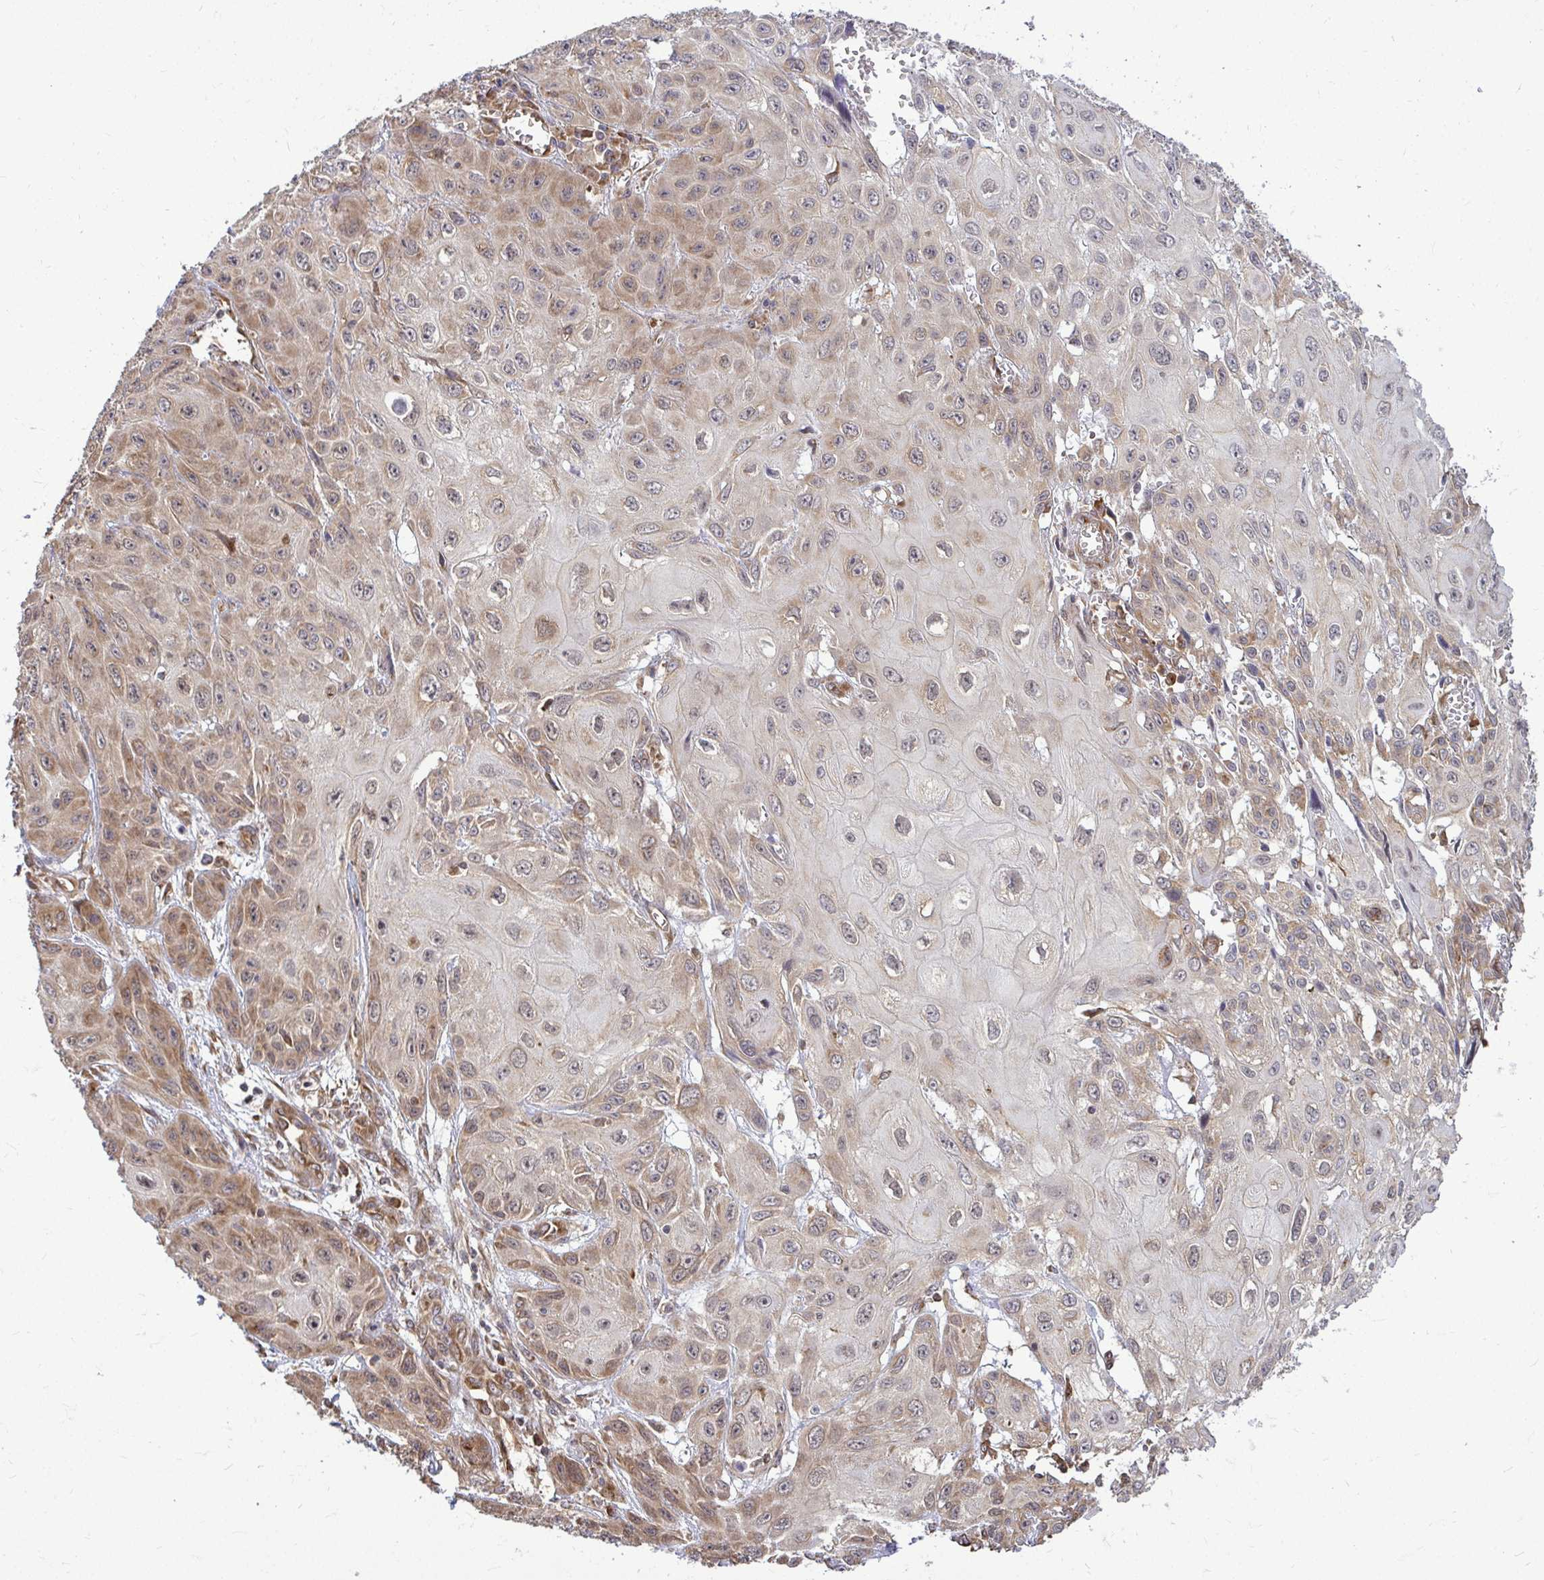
{"staining": {"intensity": "moderate", "quantity": "25%-75%", "location": "cytoplasmic/membranous,nuclear"}, "tissue": "skin cancer", "cell_type": "Tumor cells", "image_type": "cancer", "snomed": [{"axis": "morphology", "description": "Squamous cell carcinoma, NOS"}, {"axis": "topography", "description": "Skin"}, {"axis": "topography", "description": "Vulva"}], "caption": "Squamous cell carcinoma (skin) stained for a protein exhibits moderate cytoplasmic/membranous and nuclear positivity in tumor cells.", "gene": "FMR1", "patient": {"sex": "female", "age": 71}}